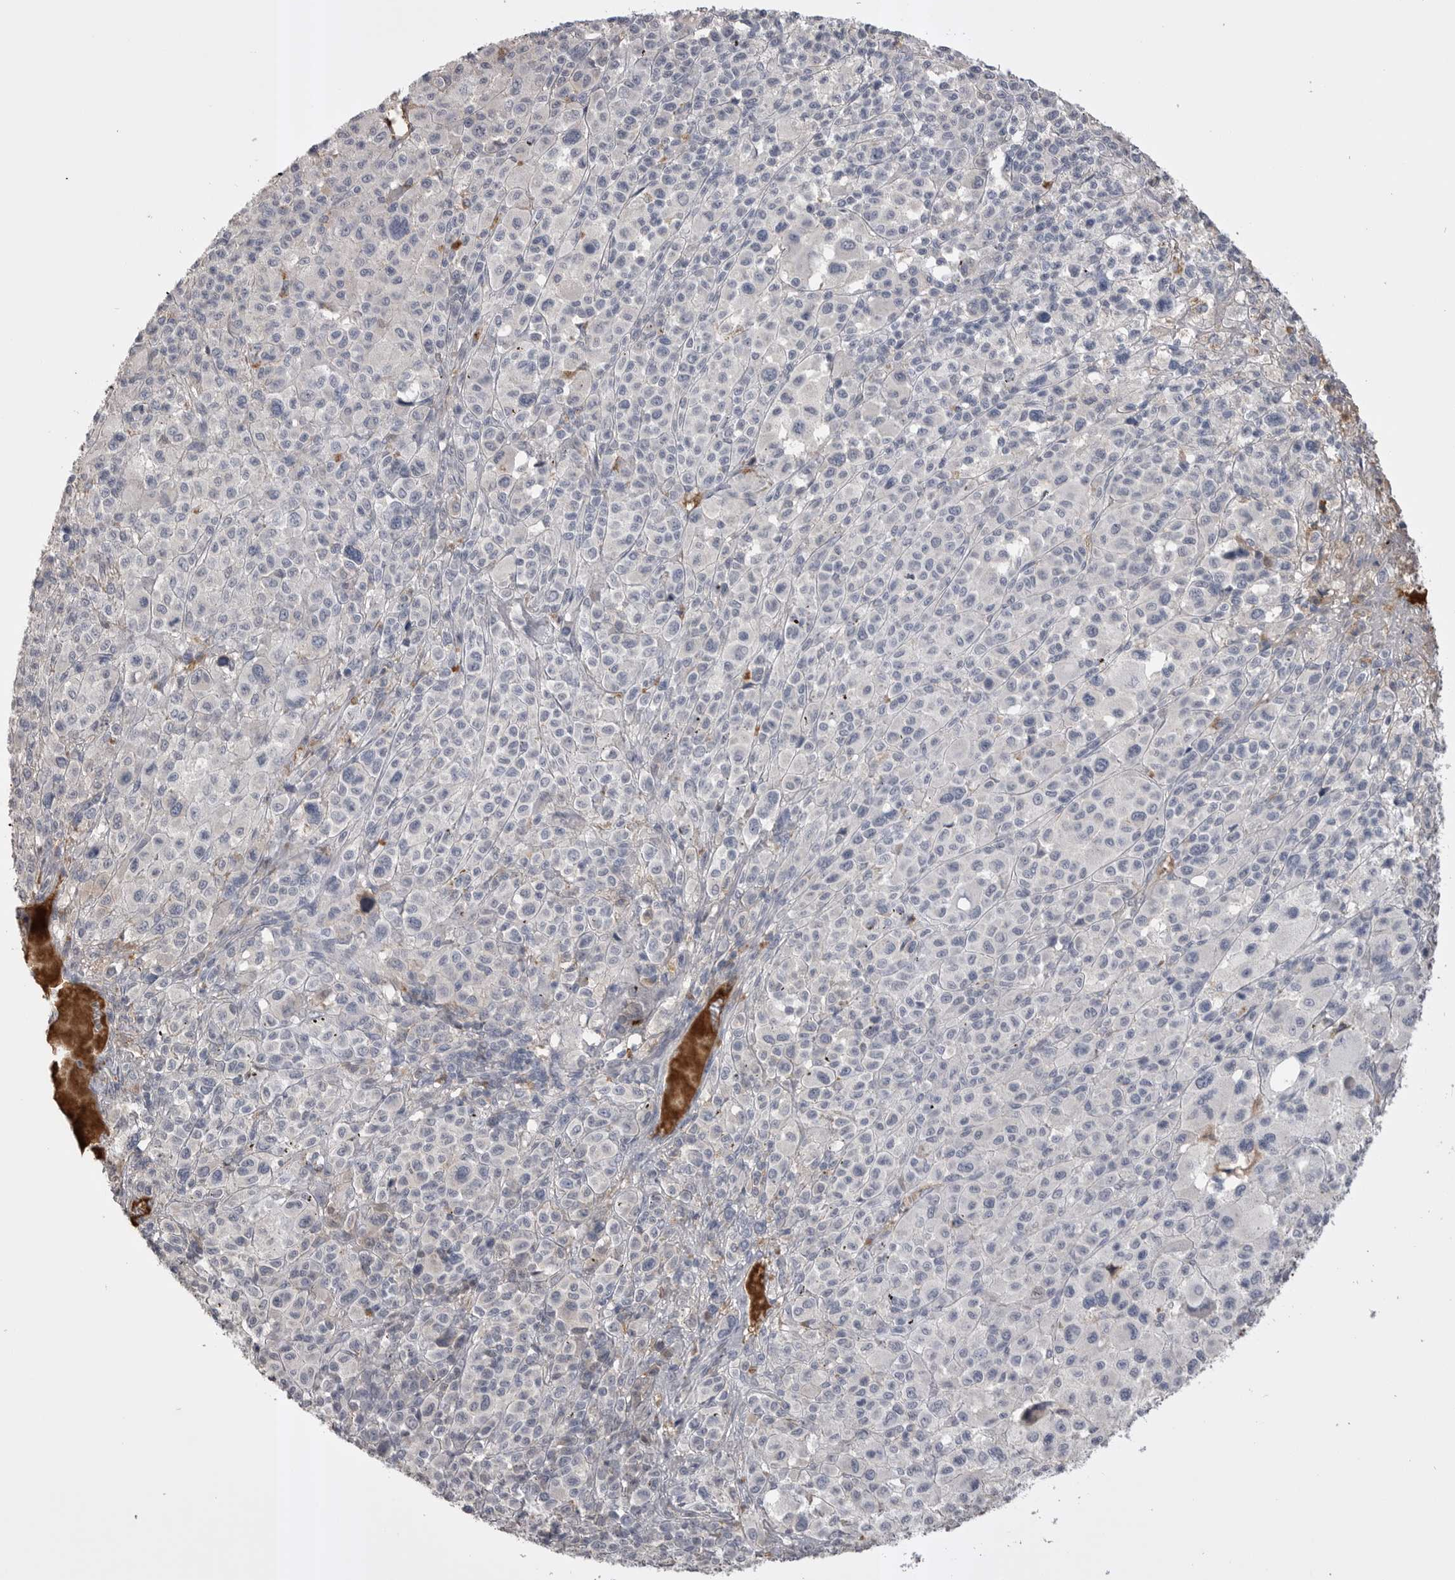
{"staining": {"intensity": "negative", "quantity": "none", "location": "none"}, "tissue": "melanoma", "cell_type": "Tumor cells", "image_type": "cancer", "snomed": [{"axis": "morphology", "description": "Malignant melanoma, Metastatic site"}, {"axis": "topography", "description": "Skin"}], "caption": "This is a histopathology image of immunohistochemistry (IHC) staining of melanoma, which shows no staining in tumor cells.", "gene": "AHSG", "patient": {"sex": "female", "age": 74}}